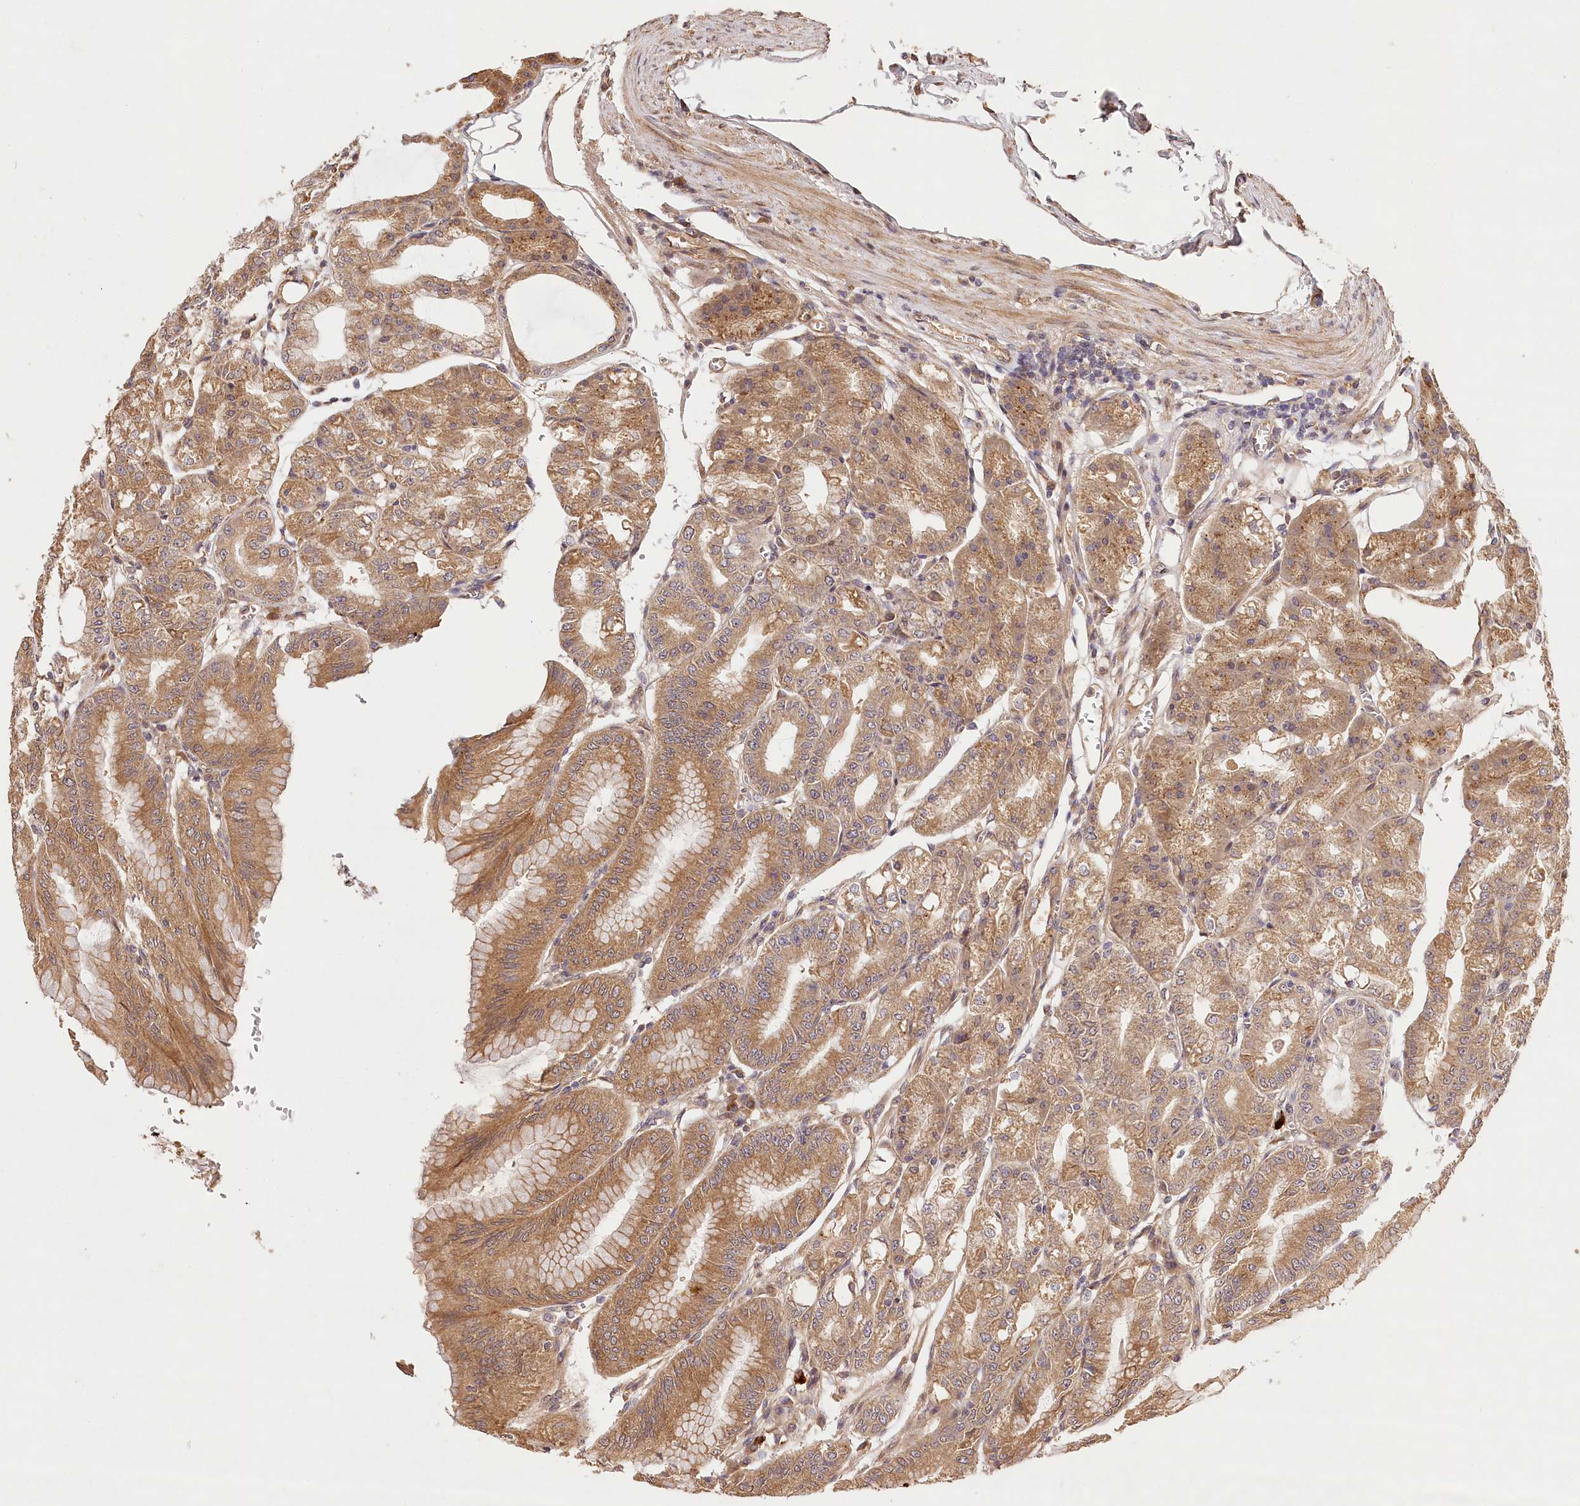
{"staining": {"intensity": "strong", "quantity": "25%-75%", "location": "cytoplasmic/membranous"}, "tissue": "stomach", "cell_type": "Glandular cells", "image_type": "normal", "snomed": [{"axis": "morphology", "description": "Normal tissue, NOS"}, {"axis": "topography", "description": "Stomach, lower"}], "caption": "A histopathology image showing strong cytoplasmic/membranous positivity in approximately 25%-75% of glandular cells in unremarkable stomach, as visualized by brown immunohistochemical staining.", "gene": "LSS", "patient": {"sex": "male", "age": 71}}